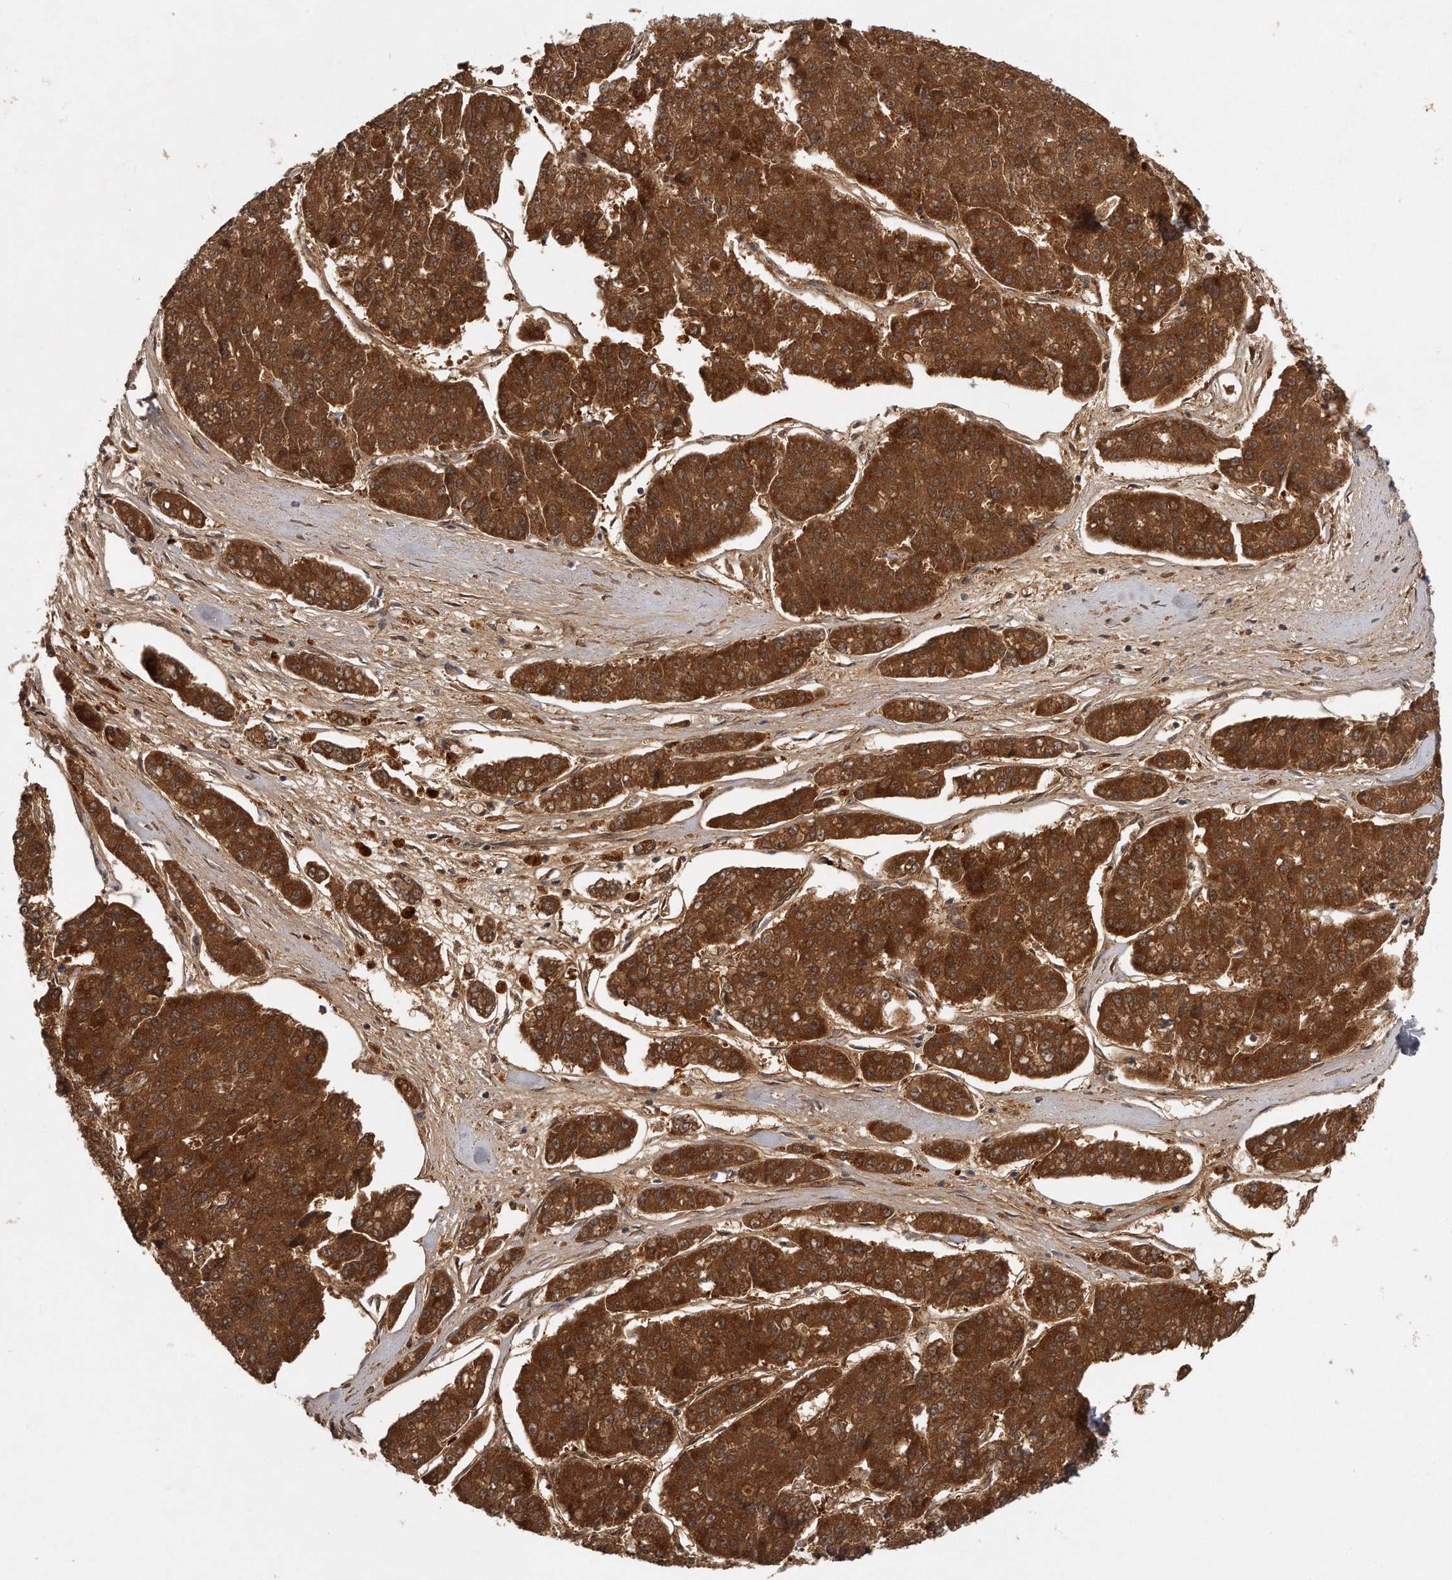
{"staining": {"intensity": "strong", "quantity": ">75%", "location": "cytoplasmic/membranous"}, "tissue": "pancreatic cancer", "cell_type": "Tumor cells", "image_type": "cancer", "snomed": [{"axis": "morphology", "description": "Adenocarcinoma, NOS"}, {"axis": "topography", "description": "Pancreas"}], "caption": "This photomicrograph exhibits IHC staining of human adenocarcinoma (pancreatic), with high strong cytoplasmic/membranous expression in approximately >75% of tumor cells.", "gene": "GGCT", "patient": {"sex": "male", "age": 50}}